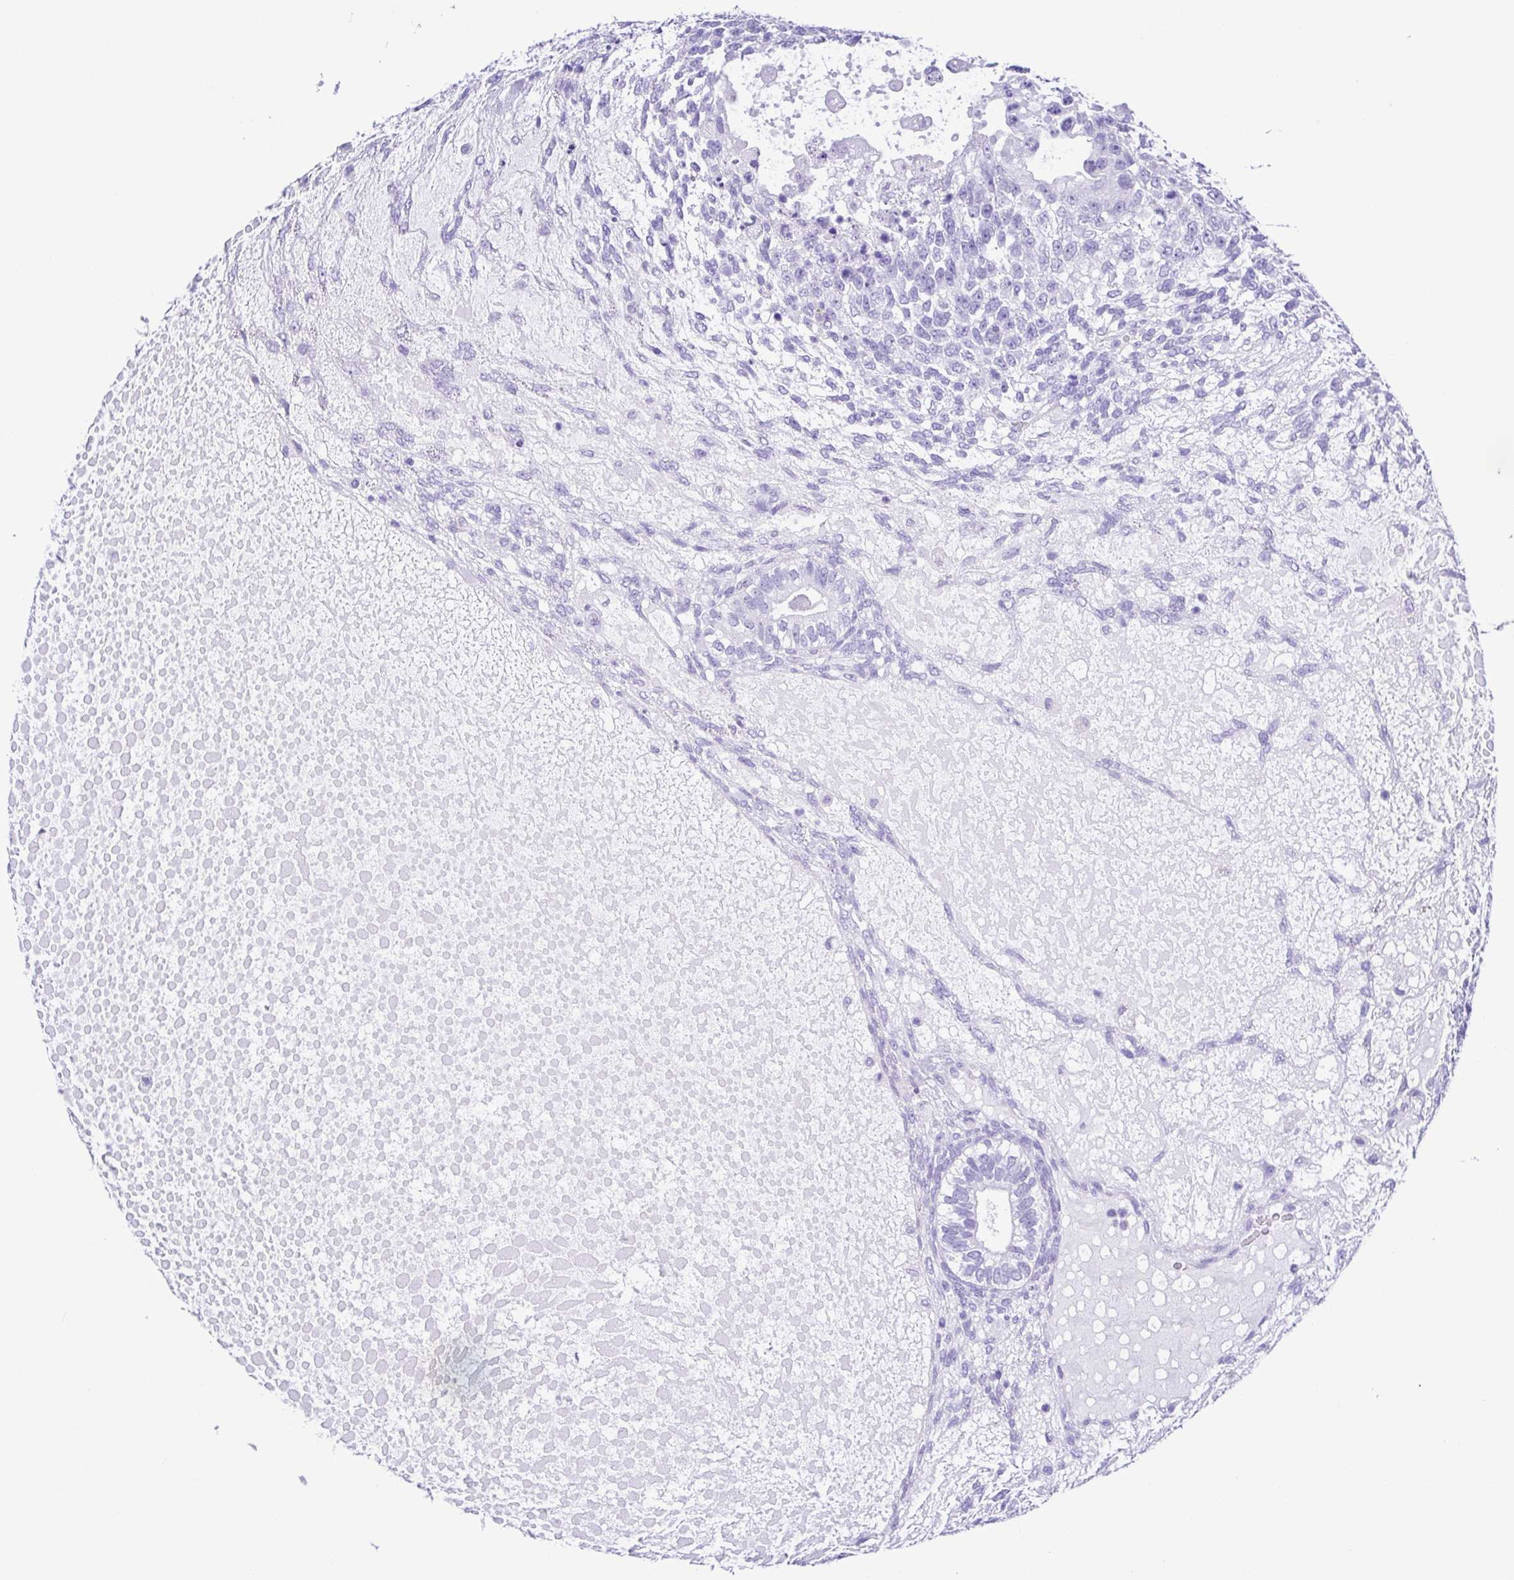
{"staining": {"intensity": "negative", "quantity": "none", "location": "none"}, "tissue": "testis cancer", "cell_type": "Tumor cells", "image_type": "cancer", "snomed": [{"axis": "morphology", "description": "Carcinoma, Embryonal, NOS"}, {"axis": "topography", "description": "Testis"}], "caption": "An immunohistochemistry image of testis cancer is shown. There is no staining in tumor cells of testis cancer.", "gene": "PAK3", "patient": {"sex": "male", "age": 23}}